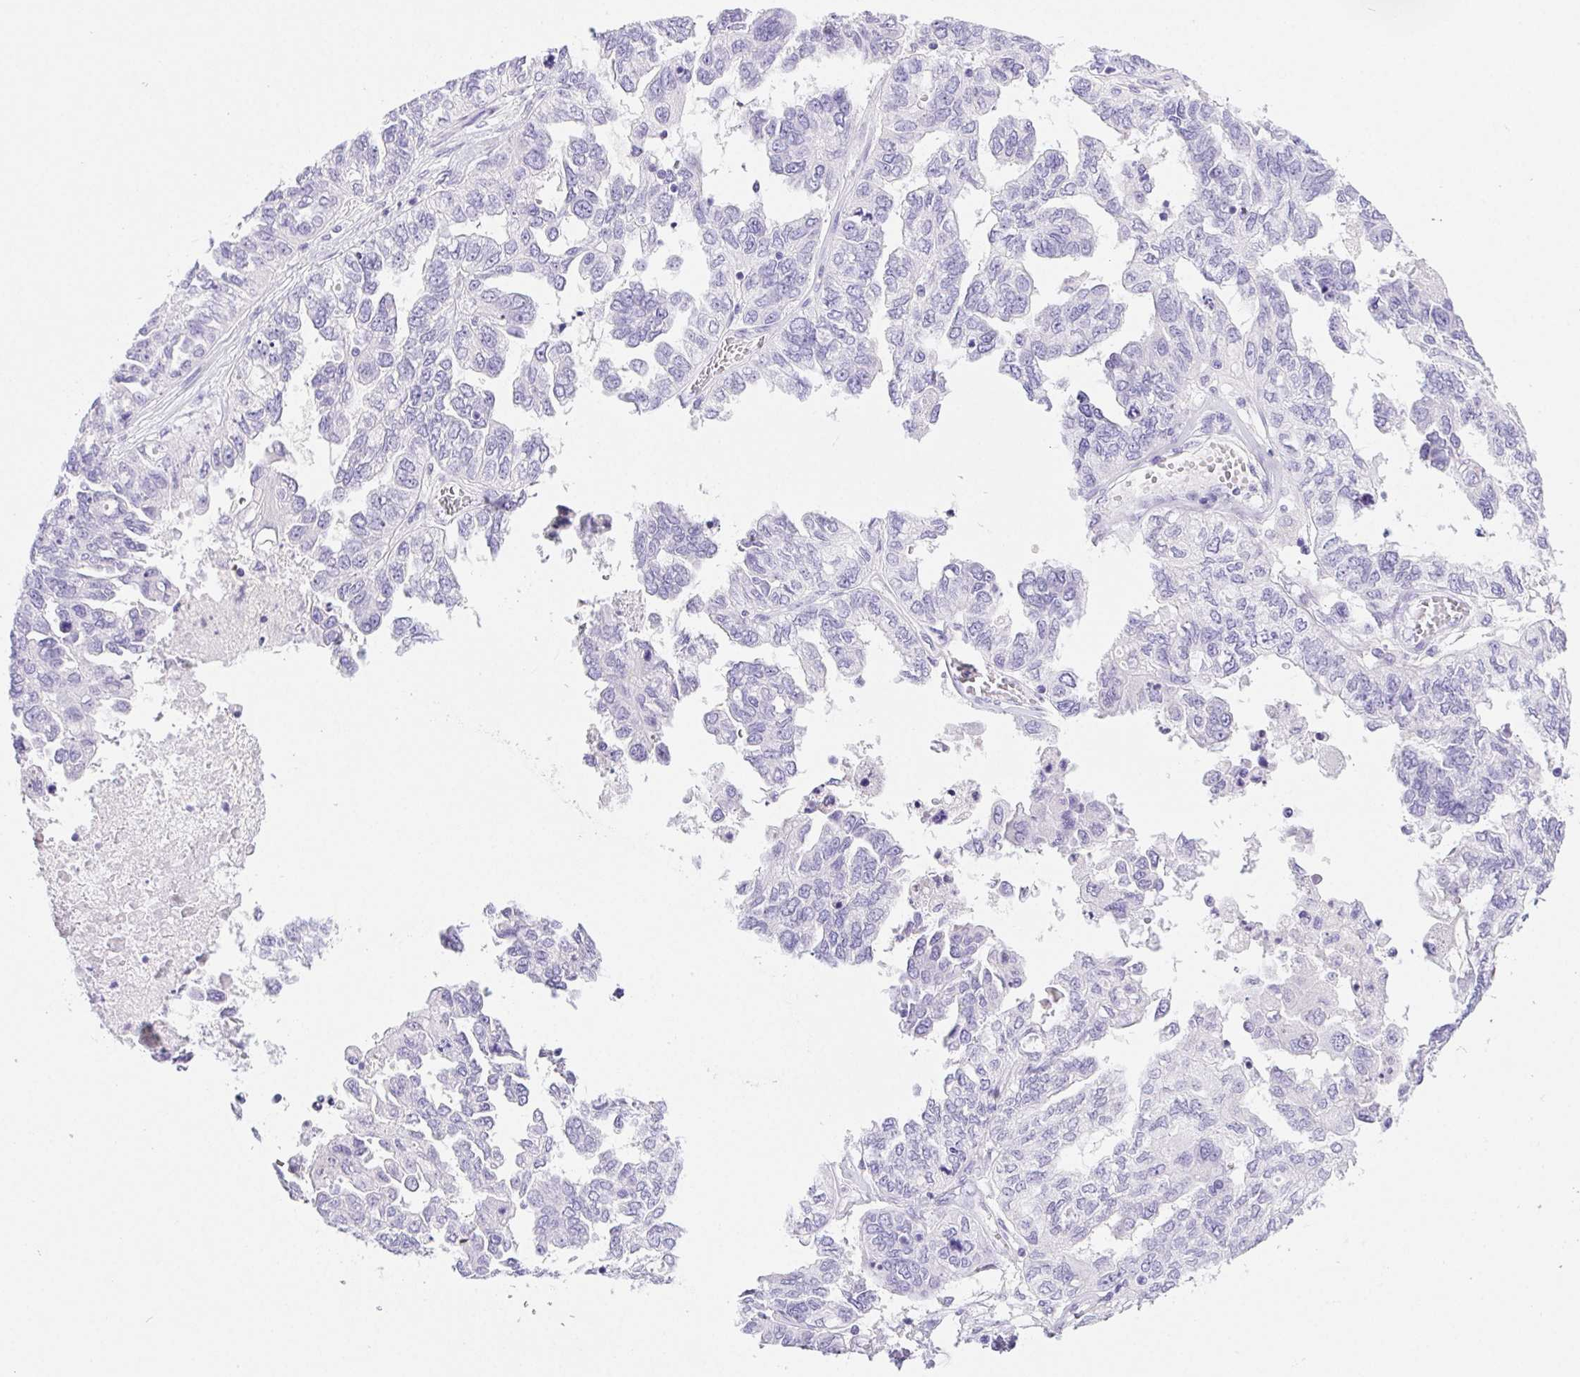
{"staining": {"intensity": "negative", "quantity": "none", "location": "none"}, "tissue": "ovarian cancer", "cell_type": "Tumor cells", "image_type": "cancer", "snomed": [{"axis": "morphology", "description": "Cystadenocarcinoma, serous, NOS"}, {"axis": "topography", "description": "Ovary"}], "caption": "Human serous cystadenocarcinoma (ovarian) stained for a protein using immunohistochemistry (IHC) exhibits no staining in tumor cells.", "gene": "PNLIP", "patient": {"sex": "female", "age": 53}}